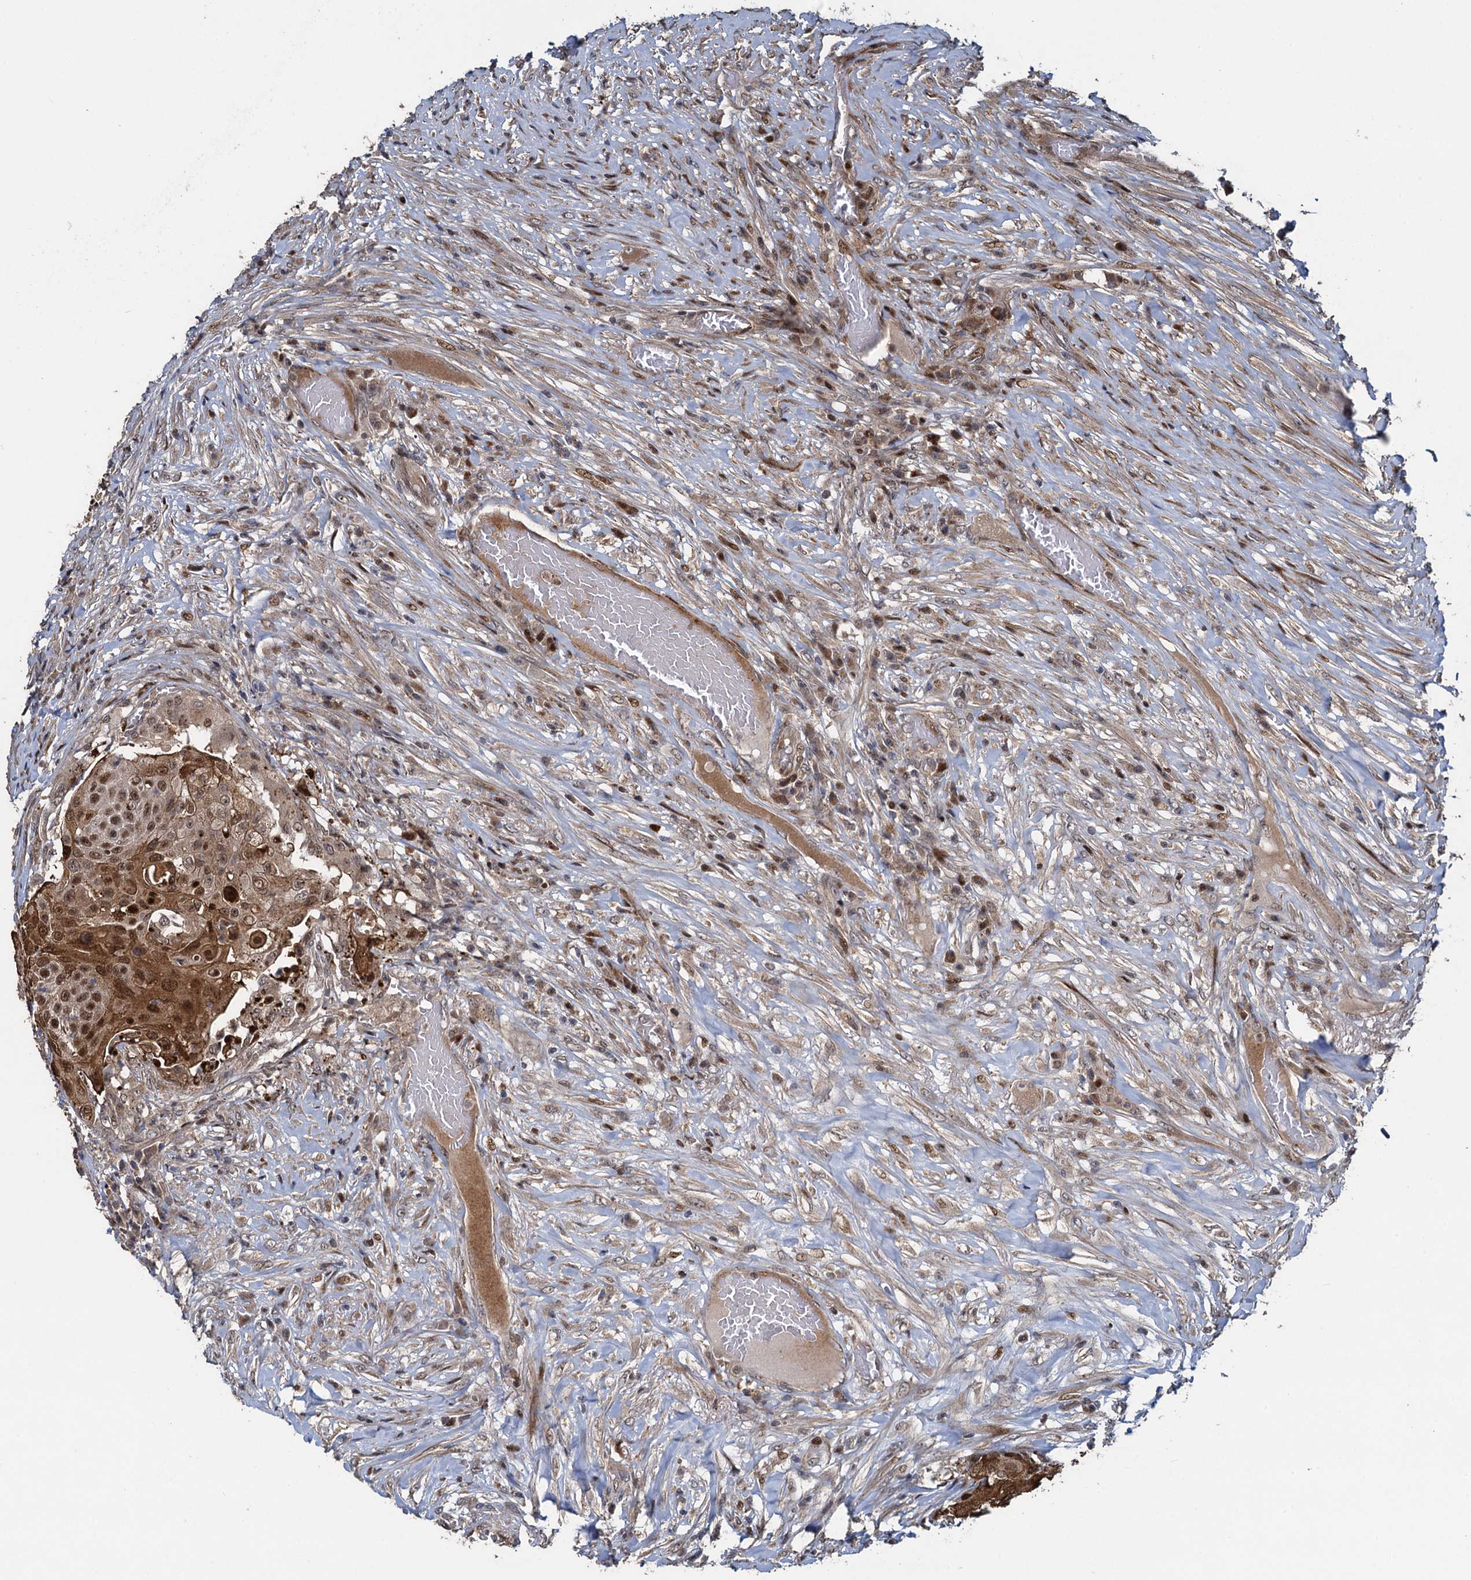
{"staining": {"intensity": "strong", "quantity": ">75%", "location": "cytoplasmic/membranous,nuclear"}, "tissue": "urothelial cancer", "cell_type": "Tumor cells", "image_type": "cancer", "snomed": [{"axis": "morphology", "description": "Urothelial carcinoma, High grade"}, {"axis": "topography", "description": "Urinary bladder"}], "caption": "This image exhibits immunohistochemistry (IHC) staining of human urothelial cancer, with high strong cytoplasmic/membranous and nuclear positivity in approximately >75% of tumor cells.", "gene": "ATOSA", "patient": {"sex": "female", "age": 63}}